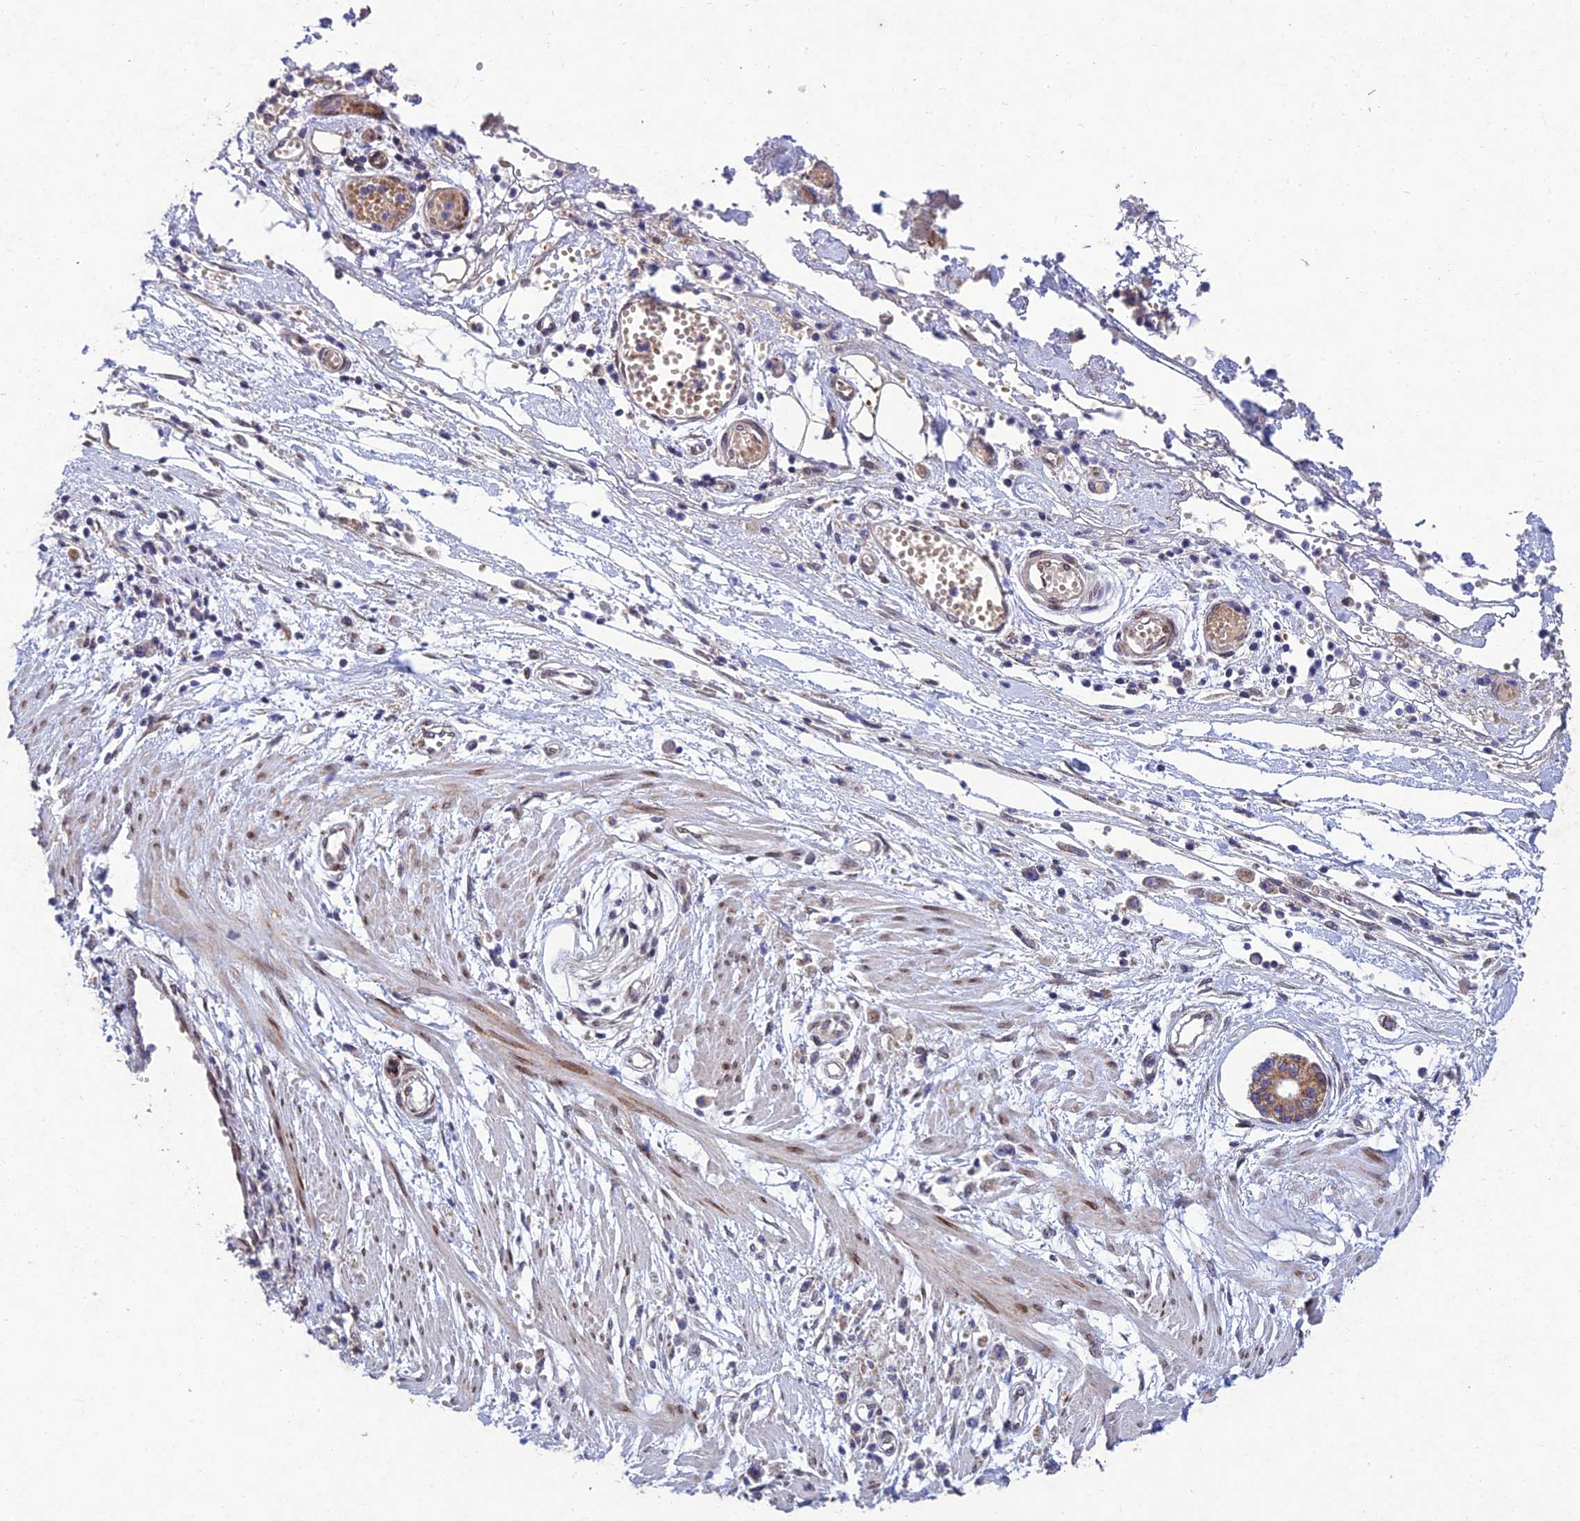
{"staining": {"intensity": "moderate", "quantity": ">75%", "location": "cytoplasmic/membranous"}, "tissue": "stomach cancer", "cell_type": "Tumor cells", "image_type": "cancer", "snomed": [{"axis": "morphology", "description": "Adenocarcinoma, NOS"}, {"axis": "topography", "description": "Stomach"}], "caption": "Approximately >75% of tumor cells in human adenocarcinoma (stomach) reveal moderate cytoplasmic/membranous protein expression as visualized by brown immunohistochemical staining.", "gene": "MGAT2", "patient": {"sex": "female", "age": 59}}